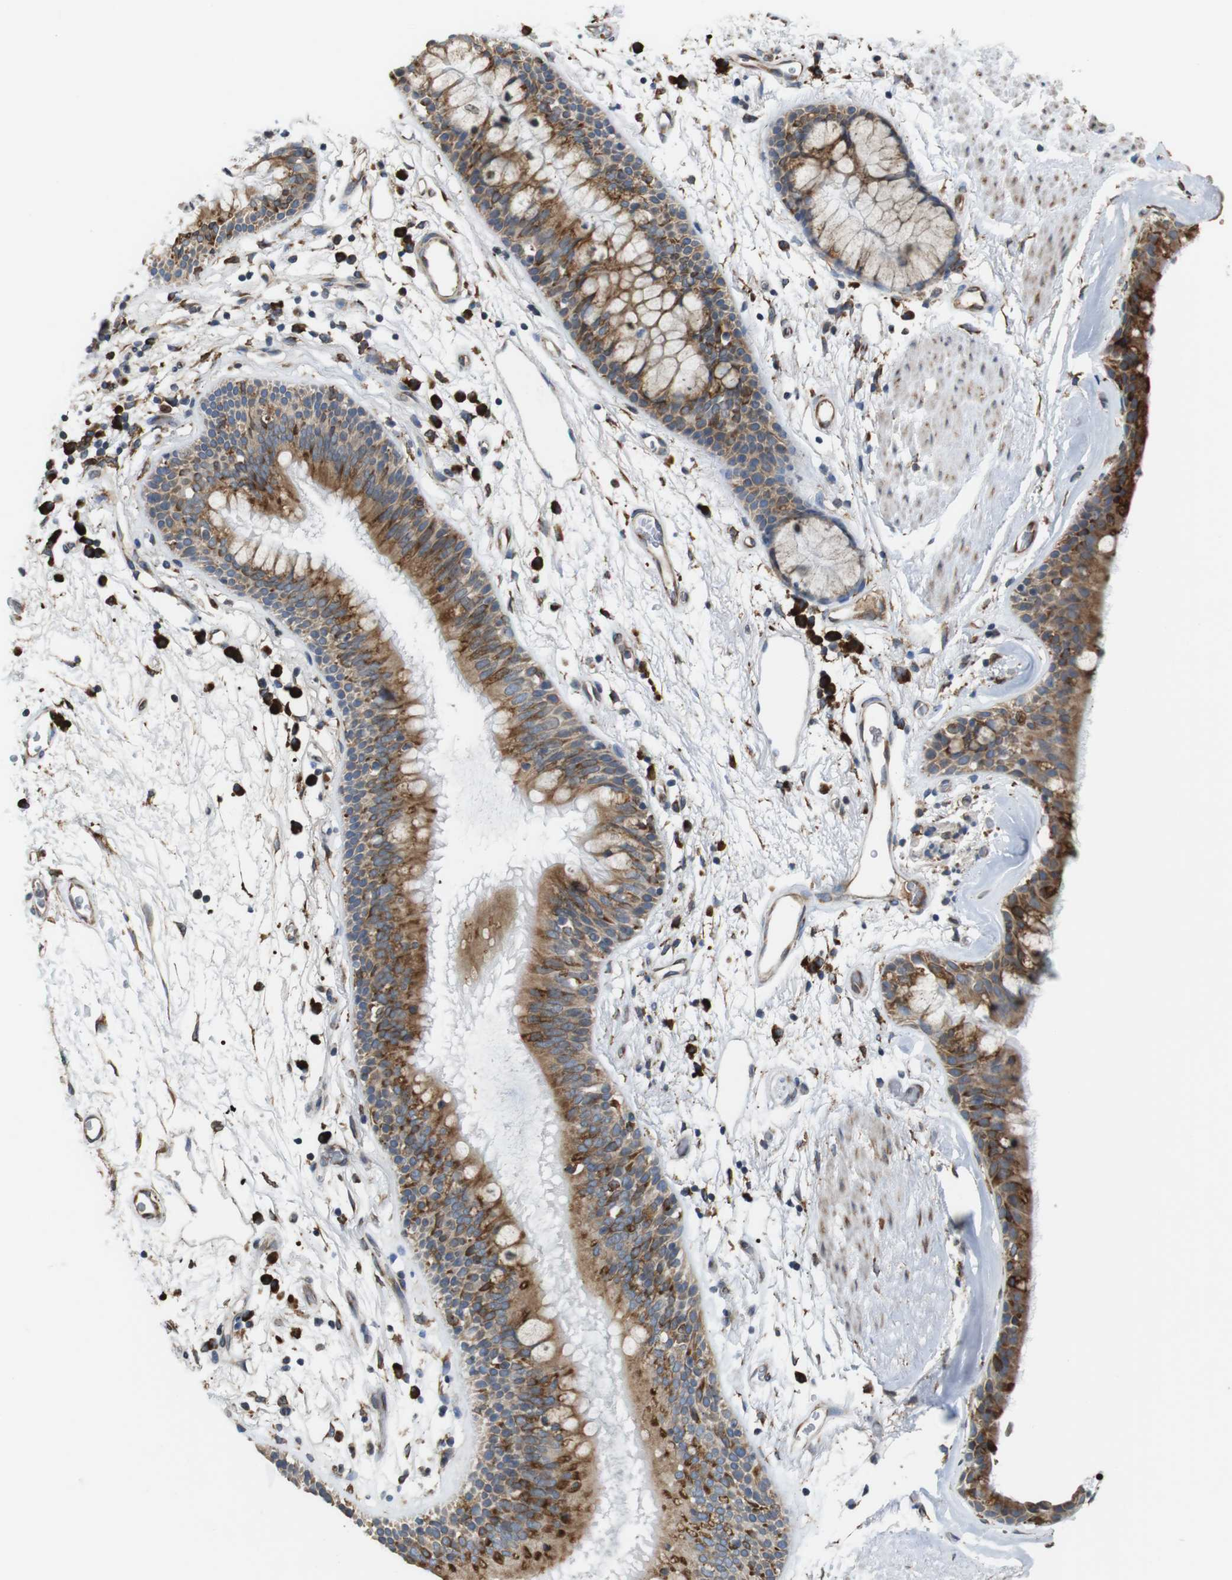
{"staining": {"intensity": "moderate", "quantity": ">75%", "location": "cytoplasmic/membranous"}, "tissue": "bronchus", "cell_type": "Respiratory epithelial cells", "image_type": "normal", "snomed": [{"axis": "morphology", "description": "Normal tissue, NOS"}, {"axis": "morphology", "description": "Adenocarcinoma, NOS"}, {"axis": "topography", "description": "Bronchus"}, {"axis": "topography", "description": "Lung"}], "caption": "Immunohistochemical staining of normal bronchus displays moderate cytoplasmic/membranous protein expression in about >75% of respiratory epithelial cells.", "gene": "UGGT1", "patient": {"sex": "female", "age": 54}}